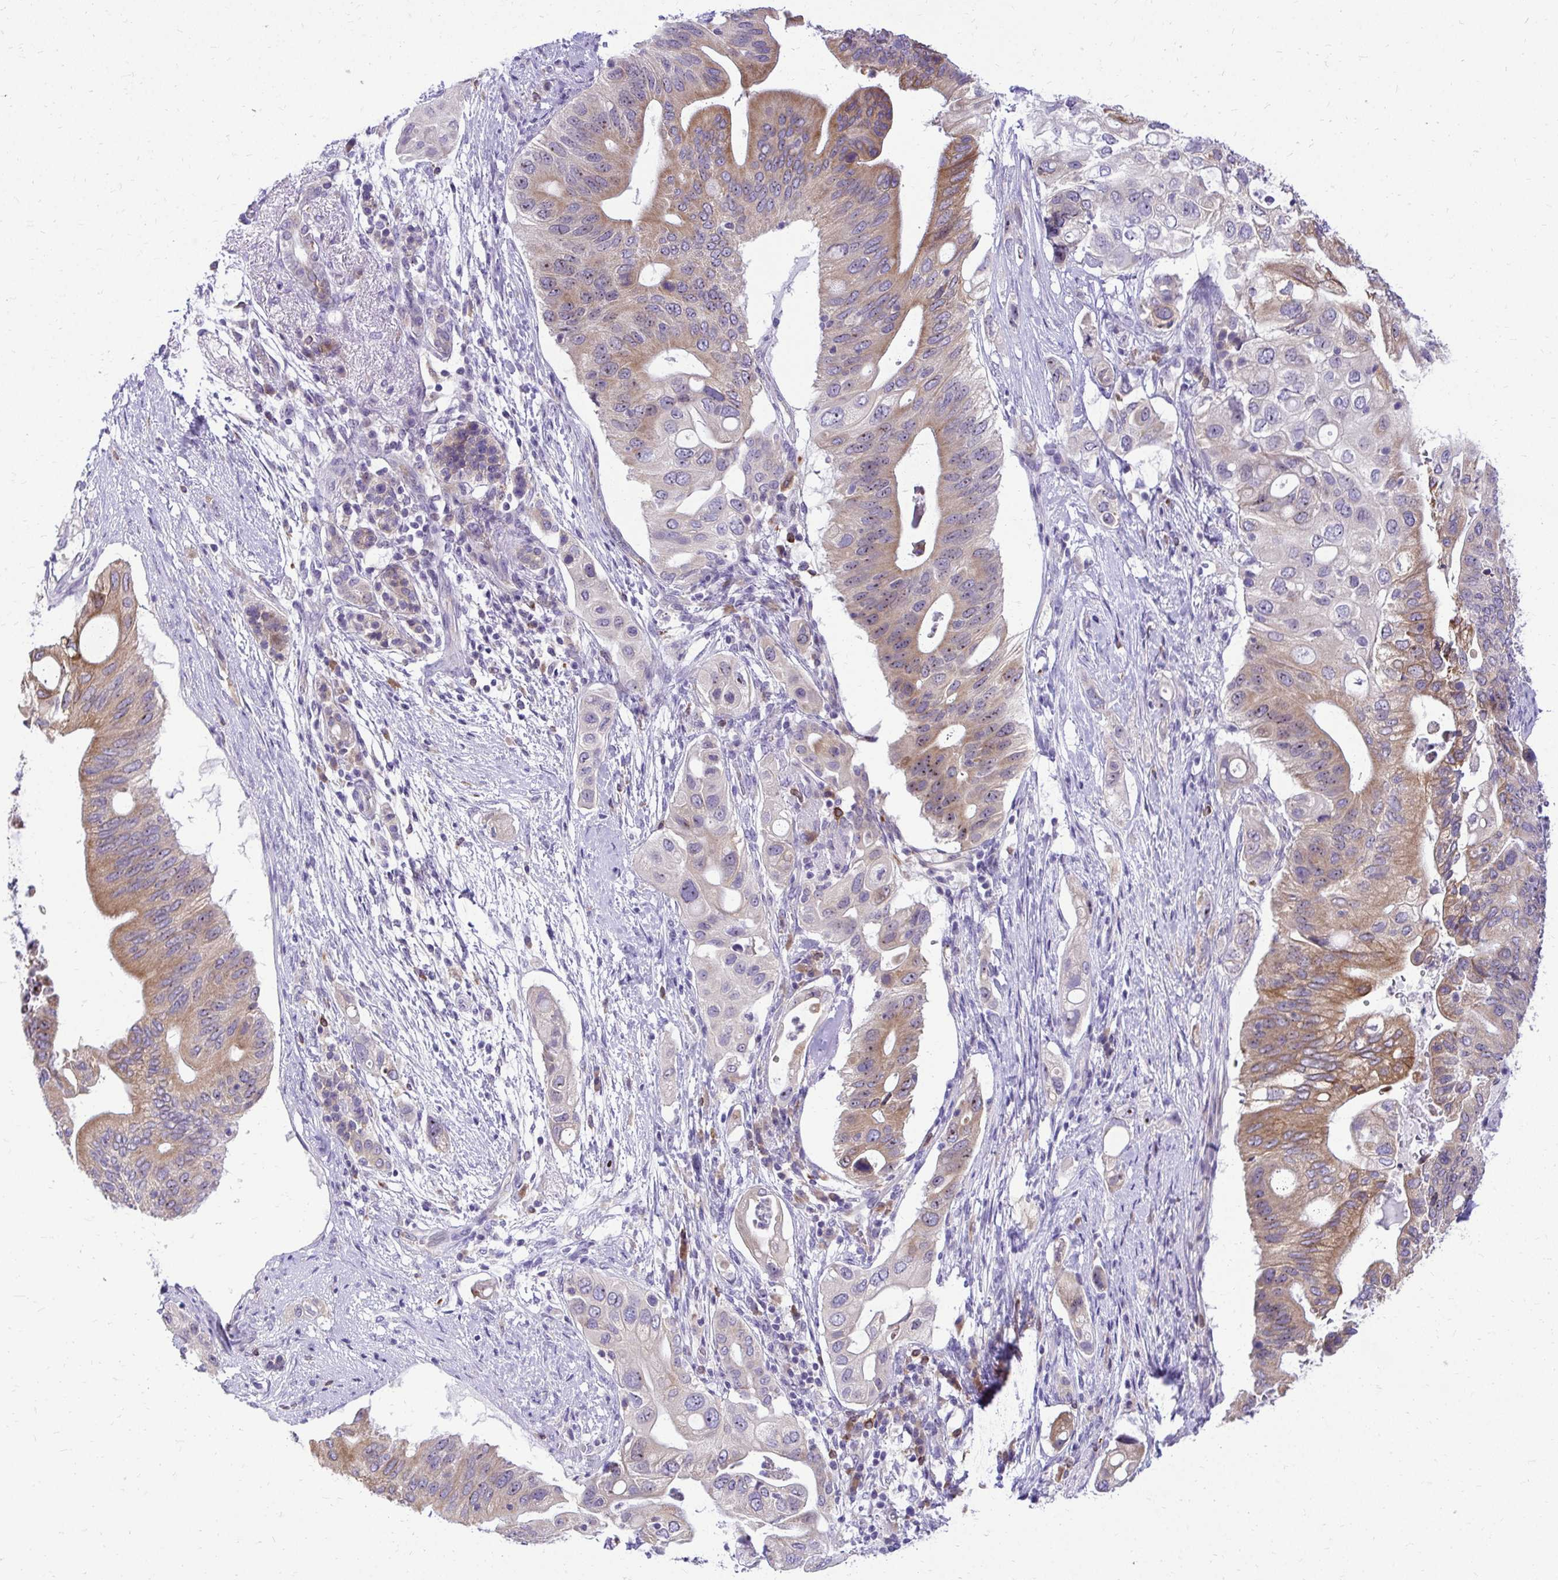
{"staining": {"intensity": "moderate", "quantity": "25%-75%", "location": "cytoplasmic/membranous,nuclear"}, "tissue": "pancreatic cancer", "cell_type": "Tumor cells", "image_type": "cancer", "snomed": [{"axis": "morphology", "description": "Adenocarcinoma, NOS"}, {"axis": "topography", "description": "Pancreas"}], "caption": "The micrograph exhibits a brown stain indicating the presence of a protein in the cytoplasmic/membranous and nuclear of tumor cells in pancreatic cancer.", "gene": "NIFK", "patient": {"sex": "female", "age": 72}}